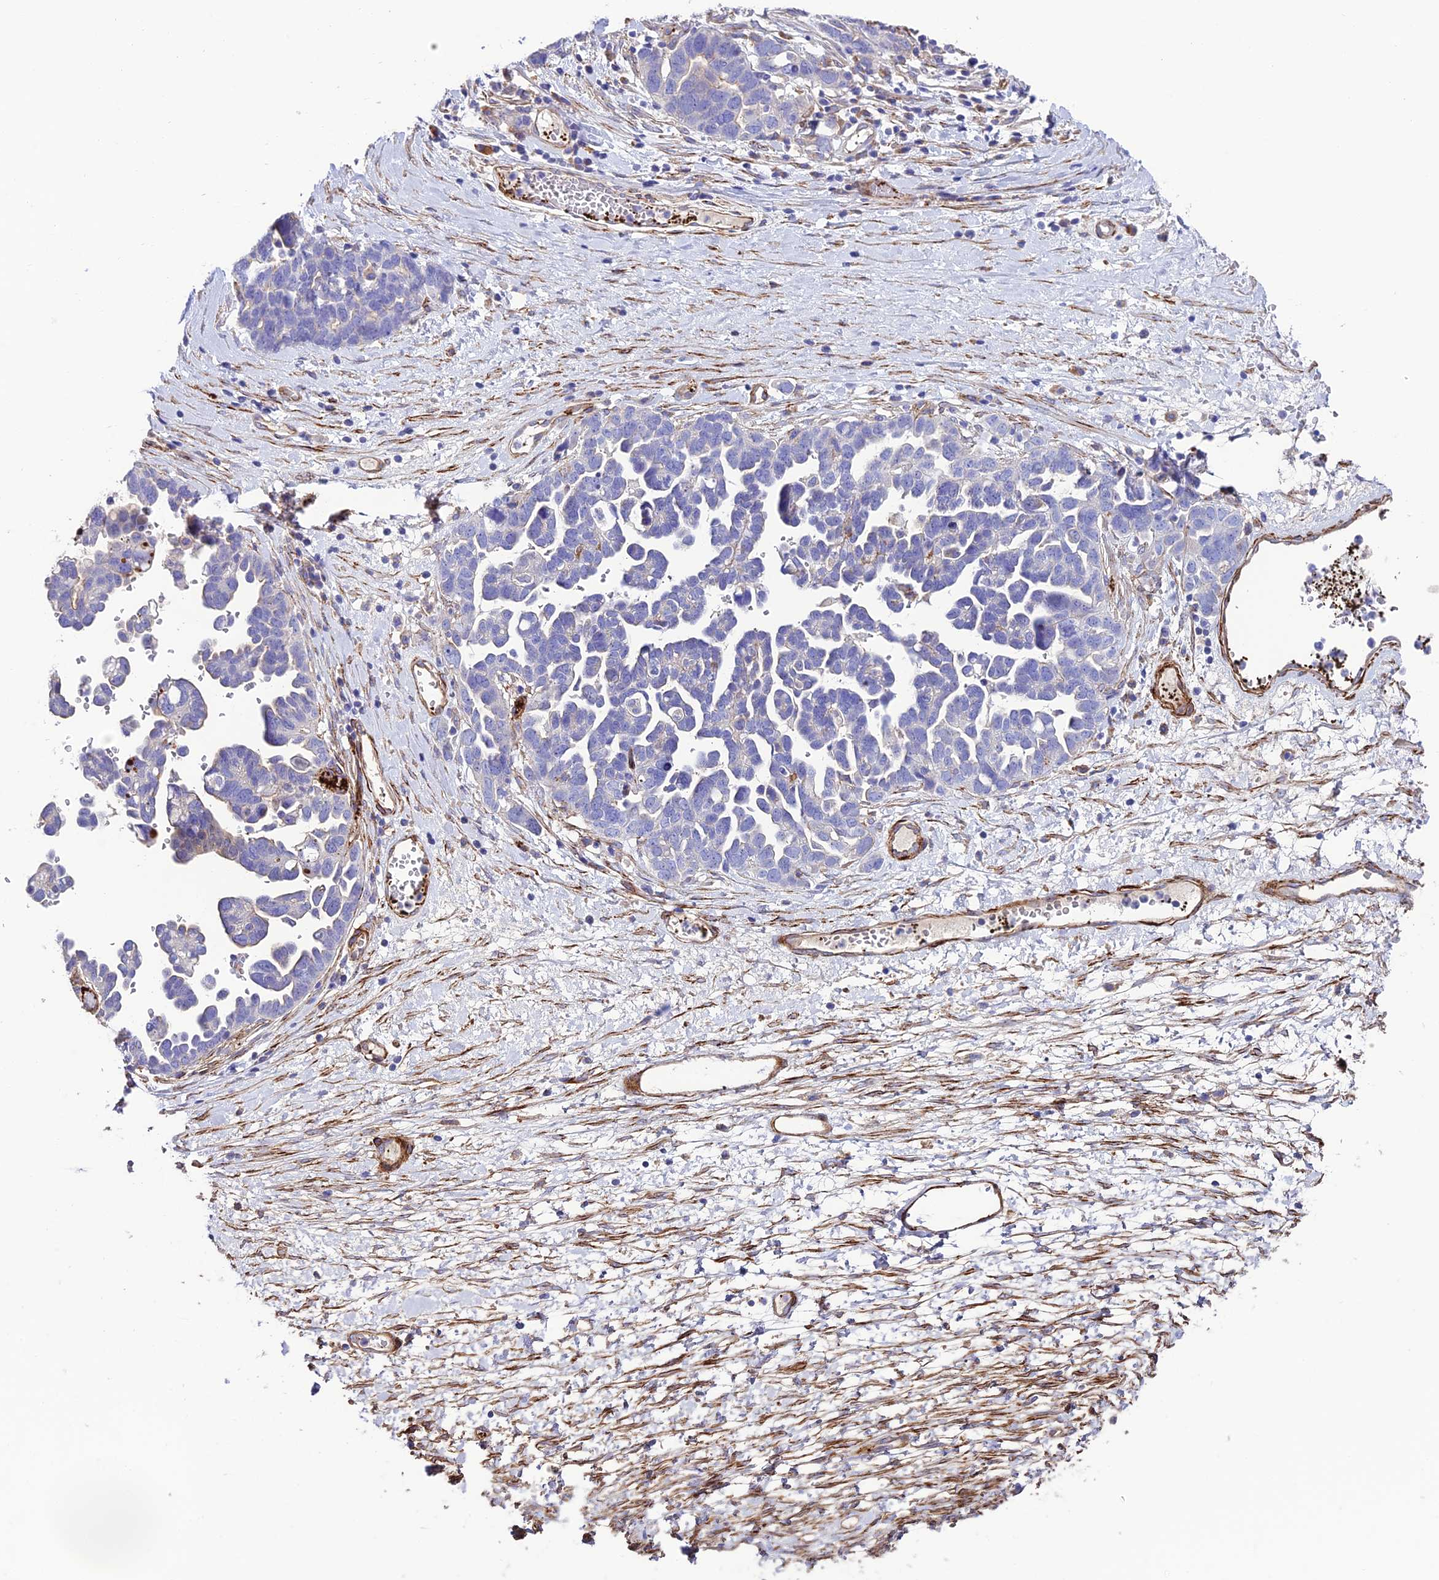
{"staining": {"intensity": "negative", "quantity": "none", "location": "none"}, "tissue": "ovarian cancer", "cell_type": "Tumor cells", "image_type": "cancer", "snomed": [{"axis": "morphology", "description": "Cystadenocarcinoma, serous, NOS"}, {"axis": "topography", "description": "Ovary"}], "caption": "Immunohistochemical staining of human ovarian cancer displays no significant staining in tumor cells.", "gene": "REX1BD", "patient": {"sex": "female", "age": 54}}